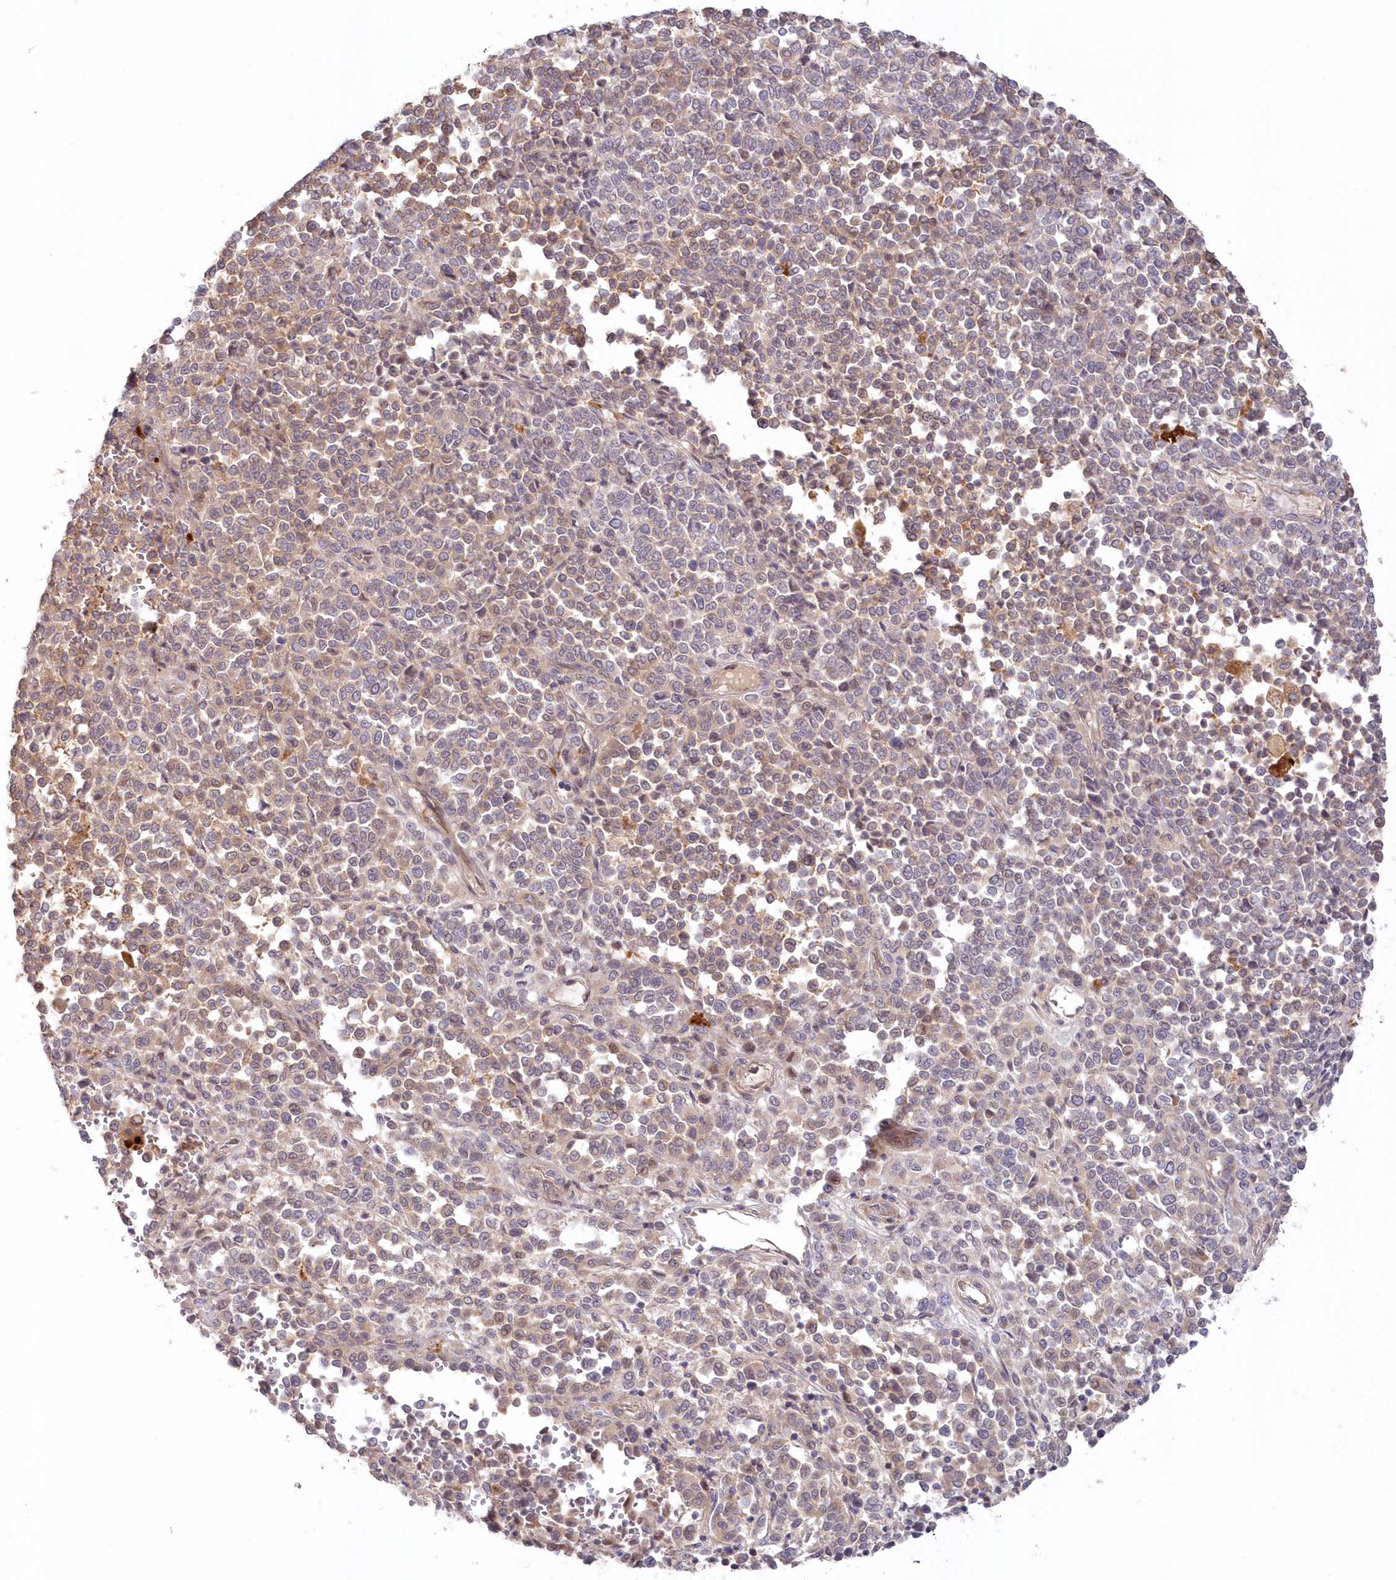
{"staining": {"intensity": "moderate", "quantity": "25%-75%", "location": "cytoplasmic/membranous,nuclear"}, "tissue": "melanoma", "cell_type": "Tumor cells", "image_type": "cancer", "snomed": [{"axis": "morphology", "description": "Malignant melanoma, Metastatic site"}, {"axis": "topography", "description": "Pancreas"}], "caption": "Moderate cytoplasmic/membranous and nuclear staining is identified in approximately 25%-75% of tumor cells in melanoma.", "gene": "GBE1", "patient": {"sex": "female", "age": 30}}